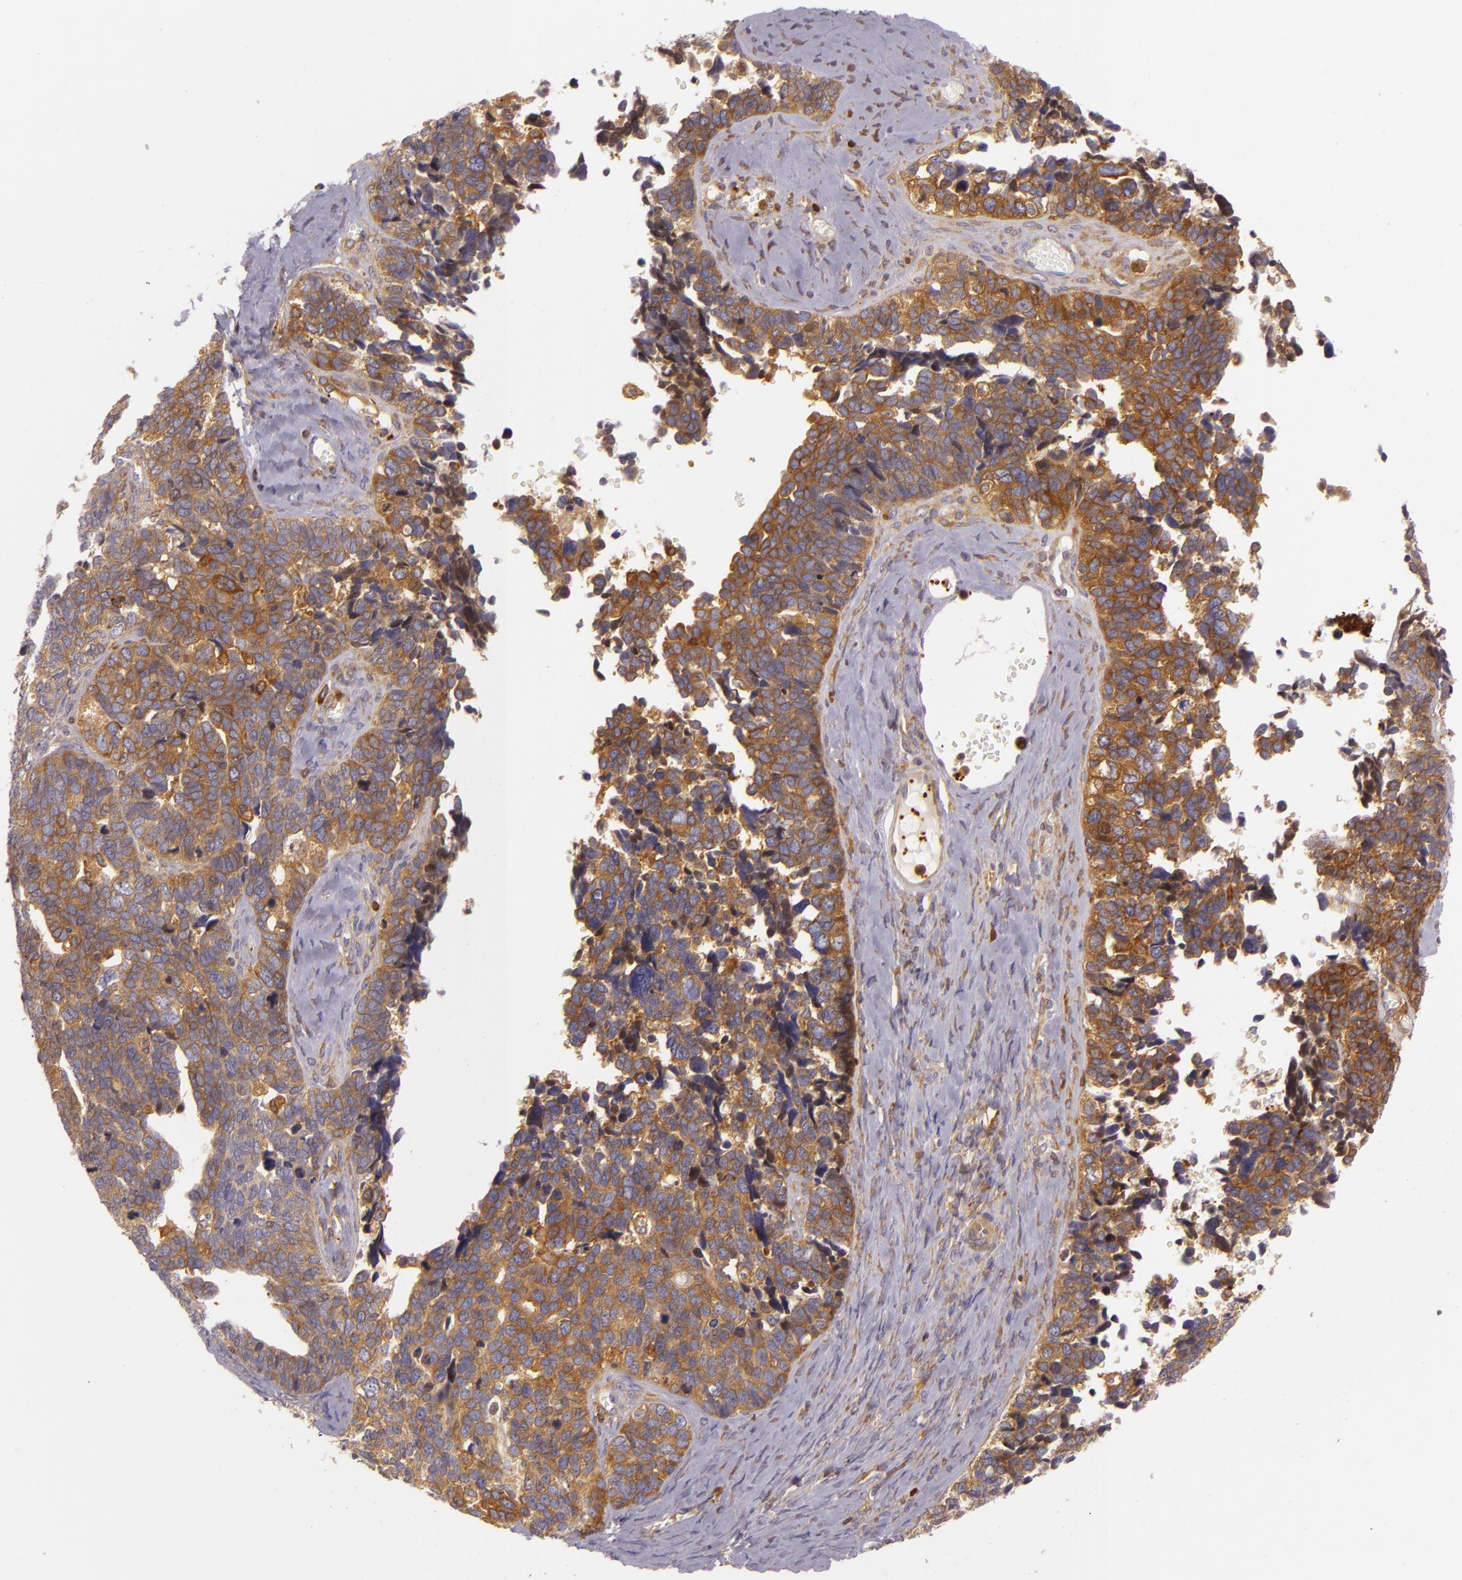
{"staining": {"intensity": "moderate", "quantity": ">75%", "location": "cytoplasmic/membranous"}, "tissue": "ovarian cancer", "cell_type": "Tumor cells", "image_type": "cancer", "snomed": [{"axis": "morphology", "description": "Cystadenocarcinoma, serous, NOS"}, {"axis": "topography", "description": "Ovary"}], "caption": "Serous cystadenocarcinoma (ovarian) tissue demonstrates moderate cytoplasmic/membranous staining in about >75% of tumor cells, visualized by immunohistochemistry.", "gene": "TLN1", "patient": {"sex": "female", "age": 77}}